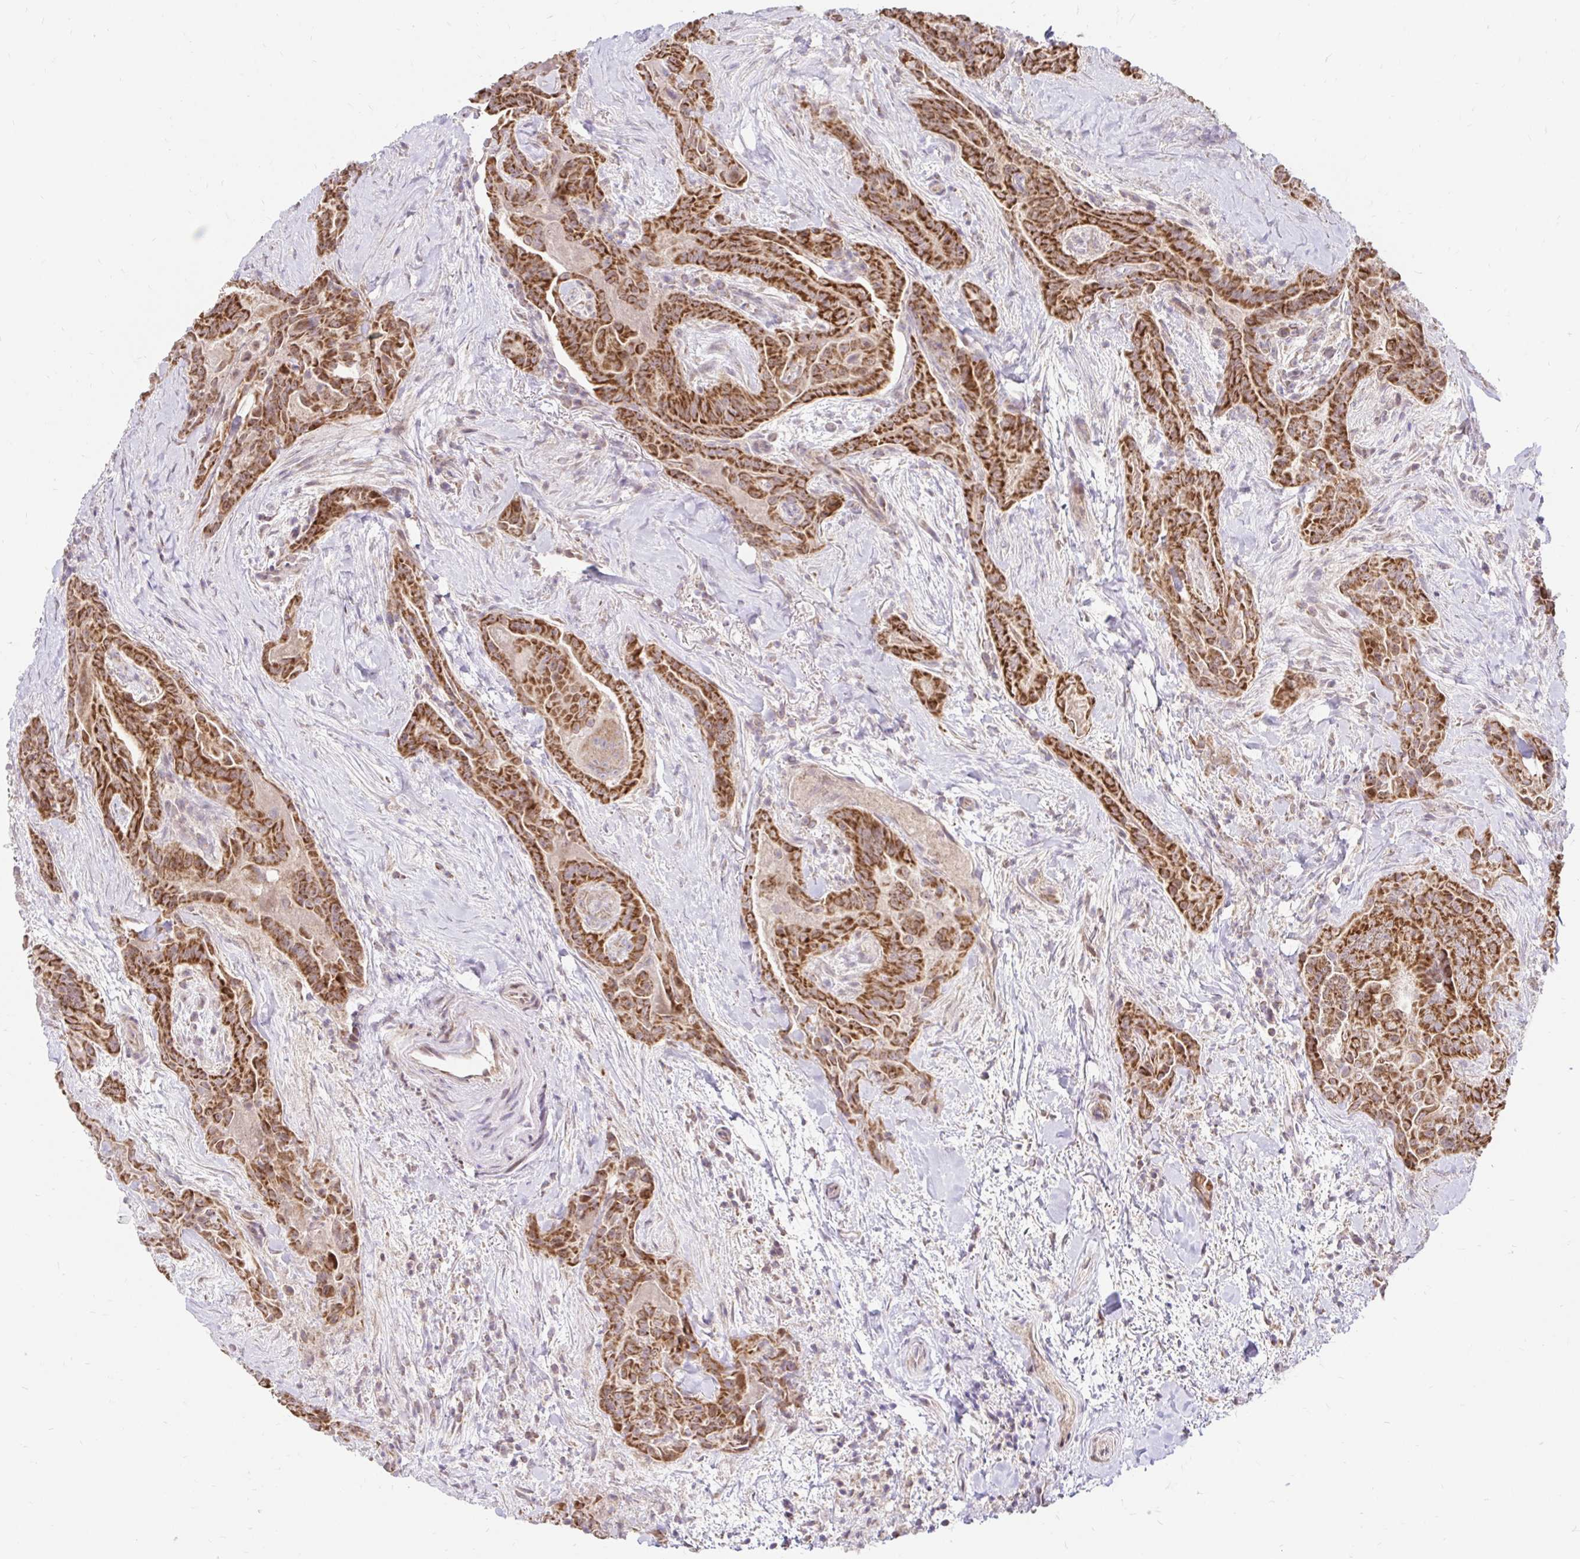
{"staining": {"intensity": "strong", "quantity": ">75%", "location": "cytoplasmic/membranous"}, "tissue": "thyroid cancer", "cell_type": "Tumor cells", "image_type": "cancer", "snomed": [{"axis": "morphology", "description": "Papillary adenocarcinoma, NOS"}, {"axis": "topography", "description": "Thyroid gland"}], "caption": "This image exhibits immunohistochemistry staining of human thyroid cancer (papillary adenocarcinoma), with high strong cytoplasmic/membranous positivity in about >75% of tumor cells.", "gene": "TIMM50", "patient": {"sex": "female", "age": 61}}